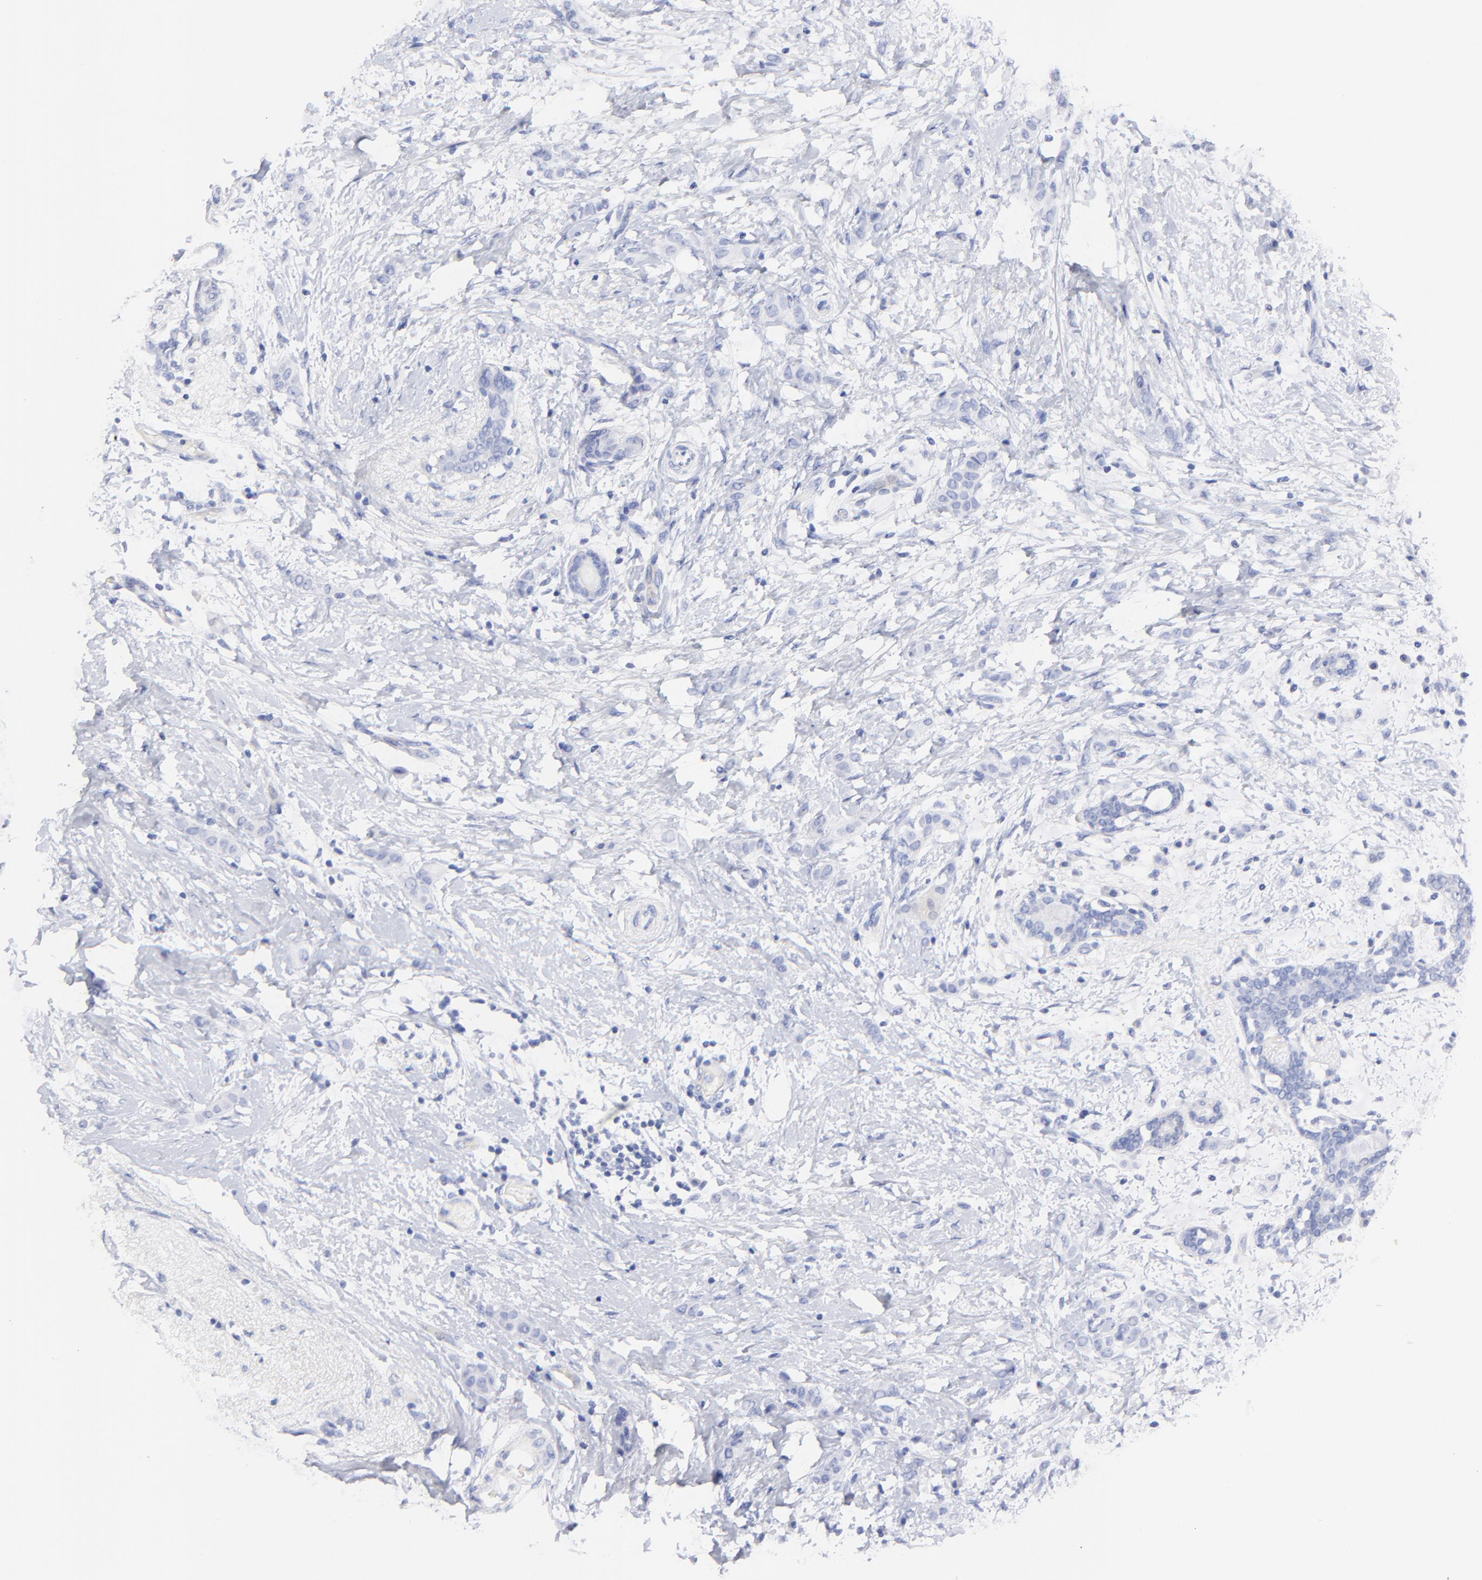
{"staining": {"intensity": "negative", "quantity": "none", "location": "none"}, "tissue": "breast cancer", "cell_type": "Tumor cells", "image_type": "cancer", "snomed": [{"axis": "morphology", "description": "Lobular carcinoma"}, {"axis": "topography", "description": "Breast"}], "caption": "A photomicrograph of breast cancer (lobular carcinoma) stained for a protein exhibits no brown staining in tumor cells.", "gene": "HORMAD2", "patient": {"sex": "female", "age": 55}}